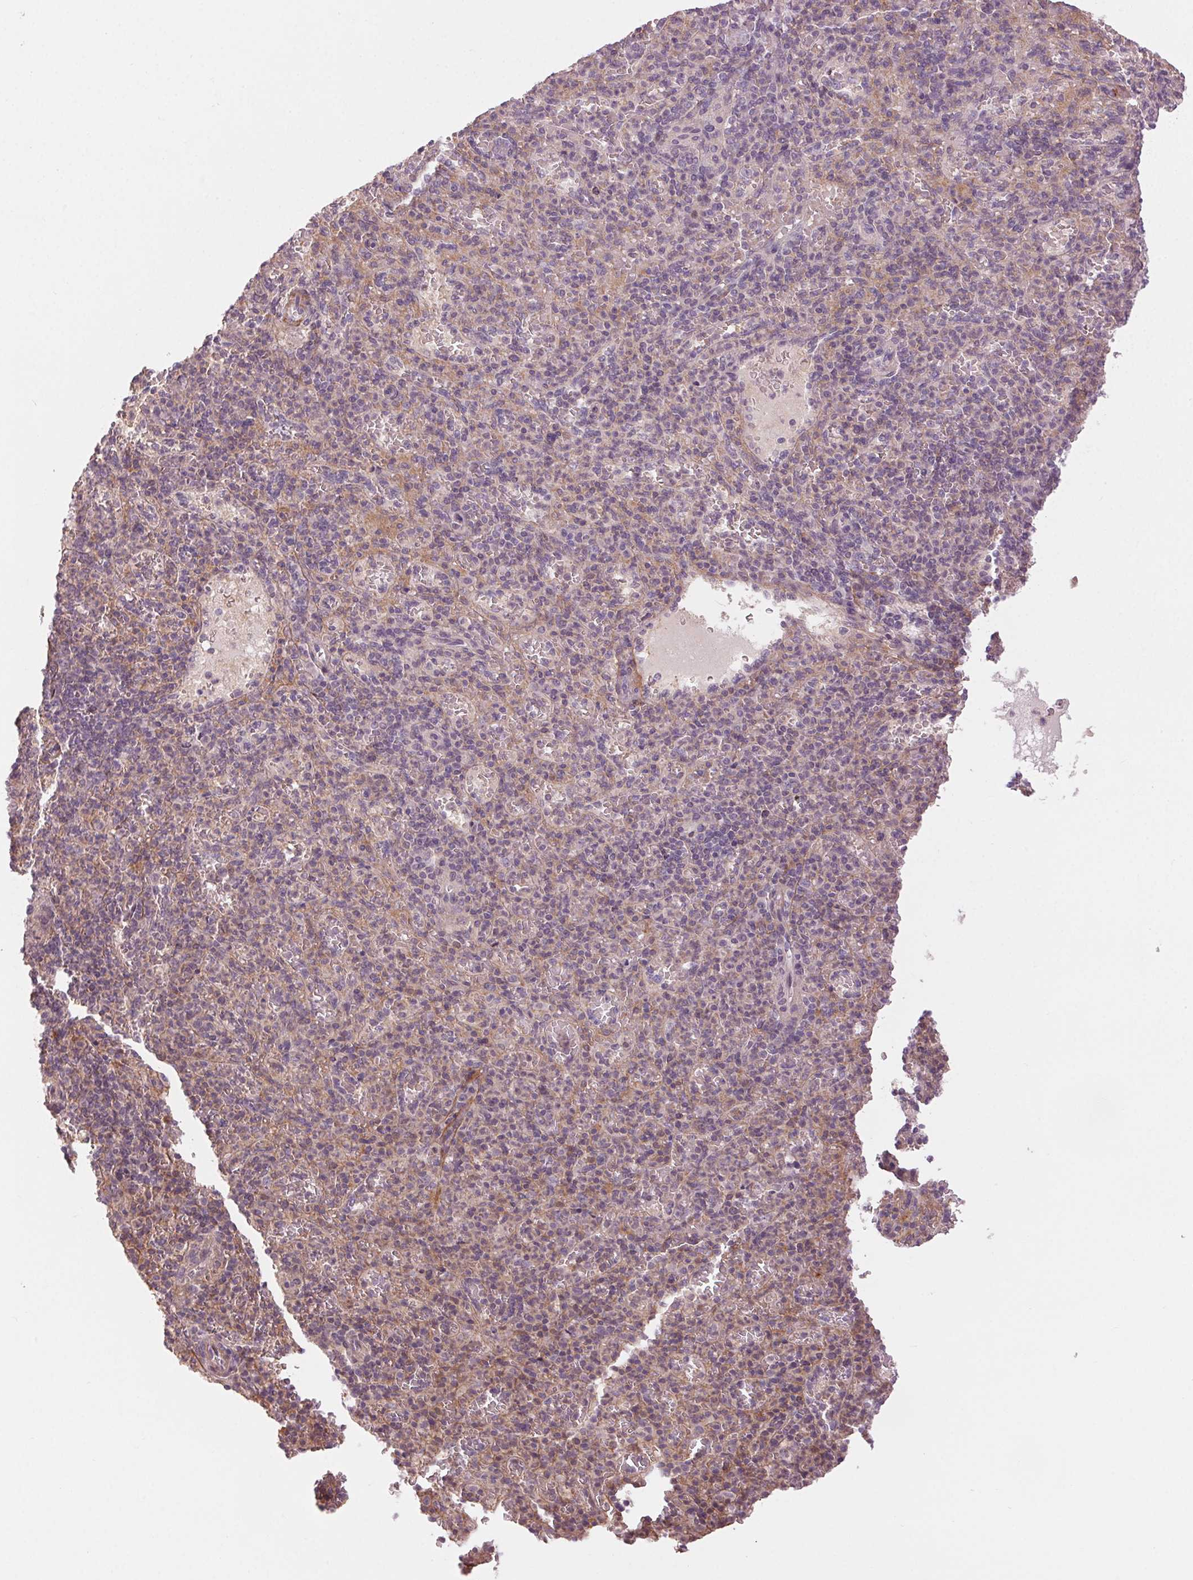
{"staining": {"intensity": "negative", "quantity": "none", "location": "none"}, "tissue": "spleen", "cell_type": "Cells in red pulp", "image_type": "normal", "snomed": [{"axis": "morphology", "description": "Normal tissue, NOS"}, {"axis": "topography", "description": "Spleen"}], "caption": "This image is of benign spleen stained with immunohistochemistry to label a protein in brown with the nuclei are counter-stained blue. There is no positivity in cells in red pulp. The staining is performed using DAB brown chromogen with nuclei counter-stained in using hematoxylin.", "gene": "HHLA2", "patient": {"sex": "female", "age": 74}}